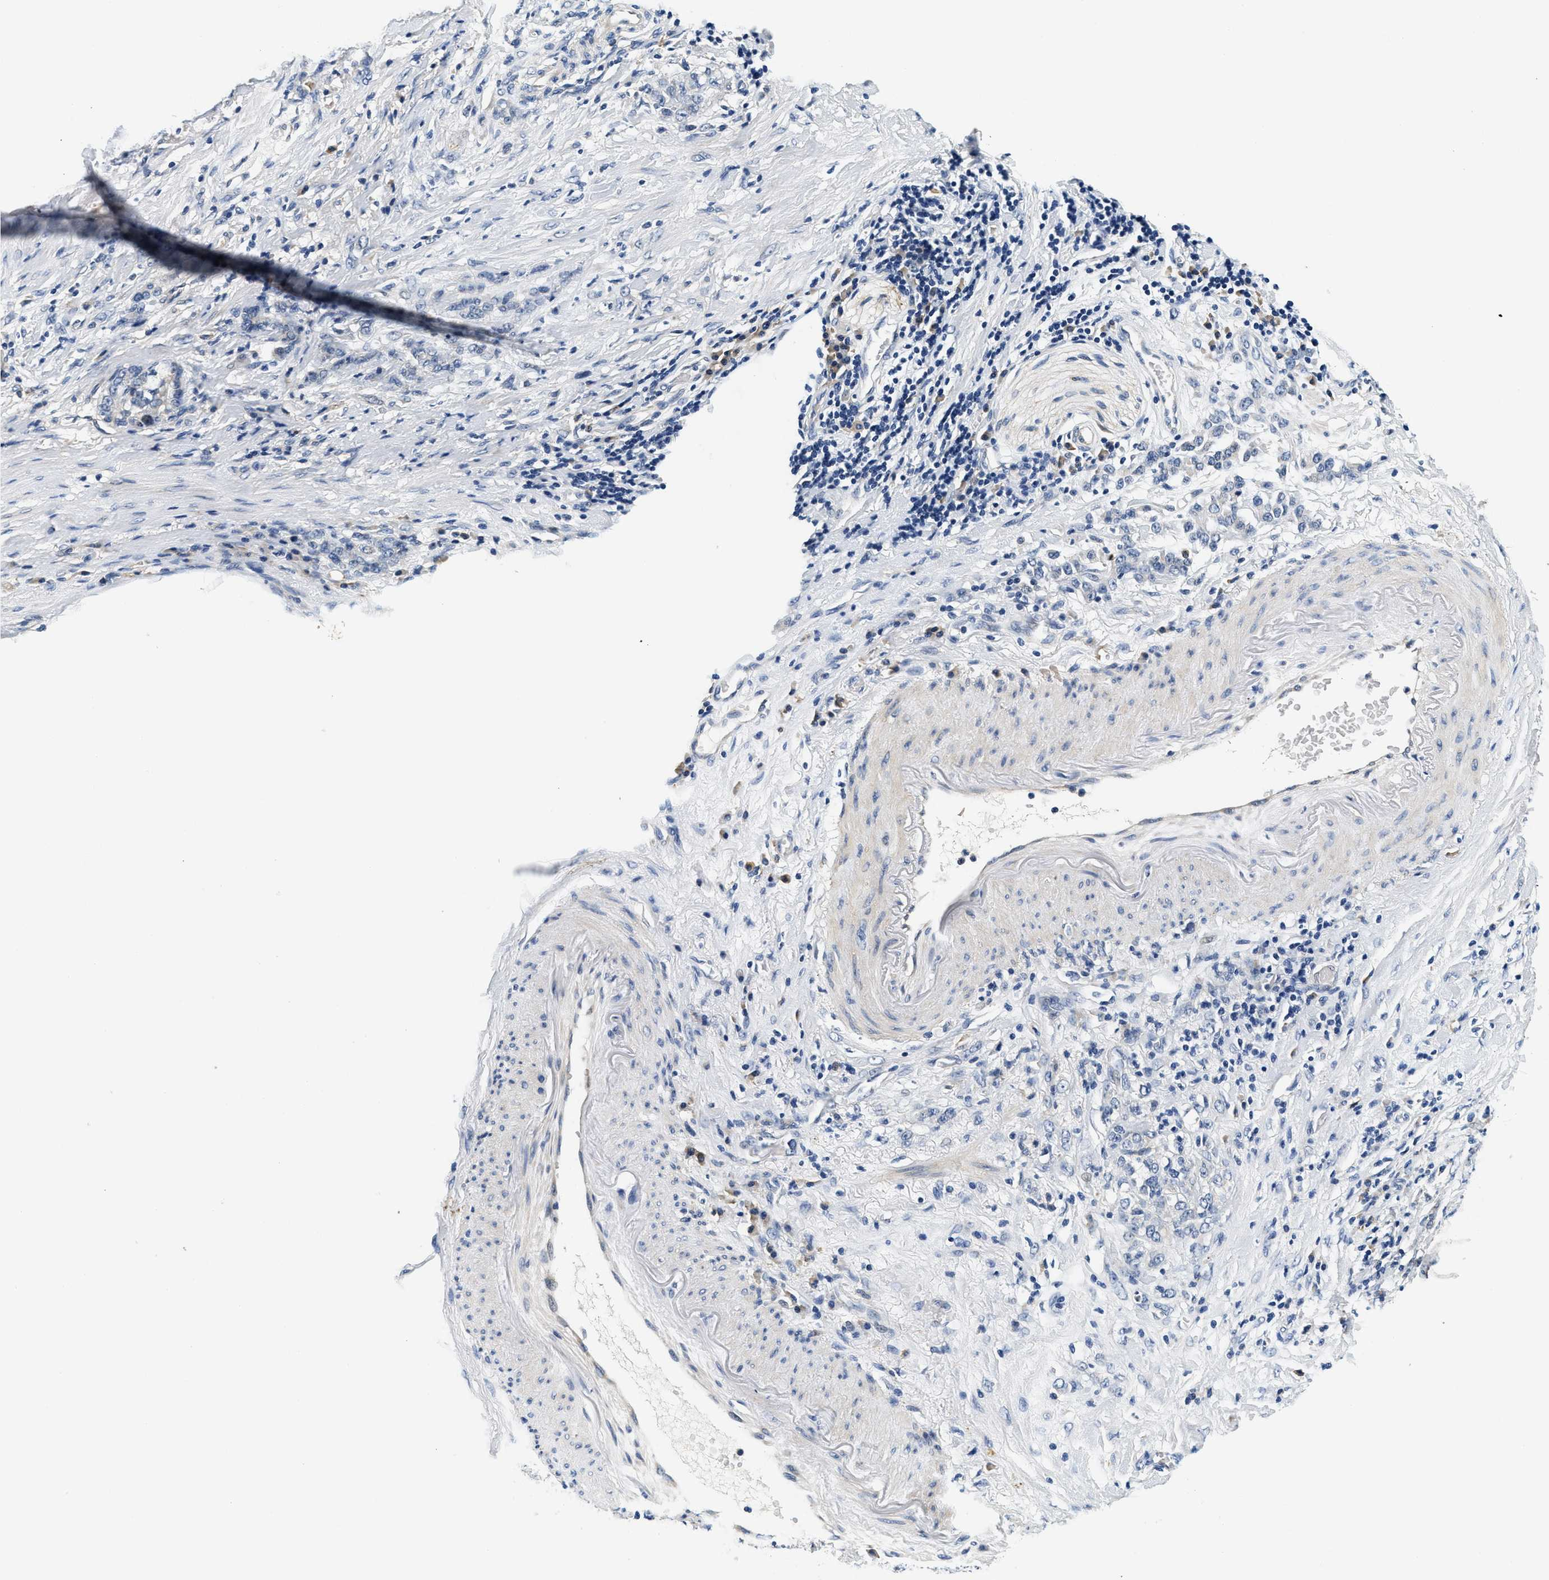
{"staining": {"intensity": "negative", "quantity": "none", "location": "none"}, "tissue": "stomach cancer", "cell_type": "Tumor cells", "image_type": "cancer", "snomed": [{"axis": "morphology", "description": "Adenocarcinoma, NOS"}, {"axis": "topography", "description": "Stomach, lower"}], "caption": "This is a histopathology image of immunohistochemistry staining of stomach cancer (adenocarcinoma), which shows no positivity in tumor cells. (DAB (3,3'-diaminobenzidine) immunohistochemistry (IHC), high magnification).", "gene": "ALDH3A2", "patient": {"sex": "male", "age": 88}}